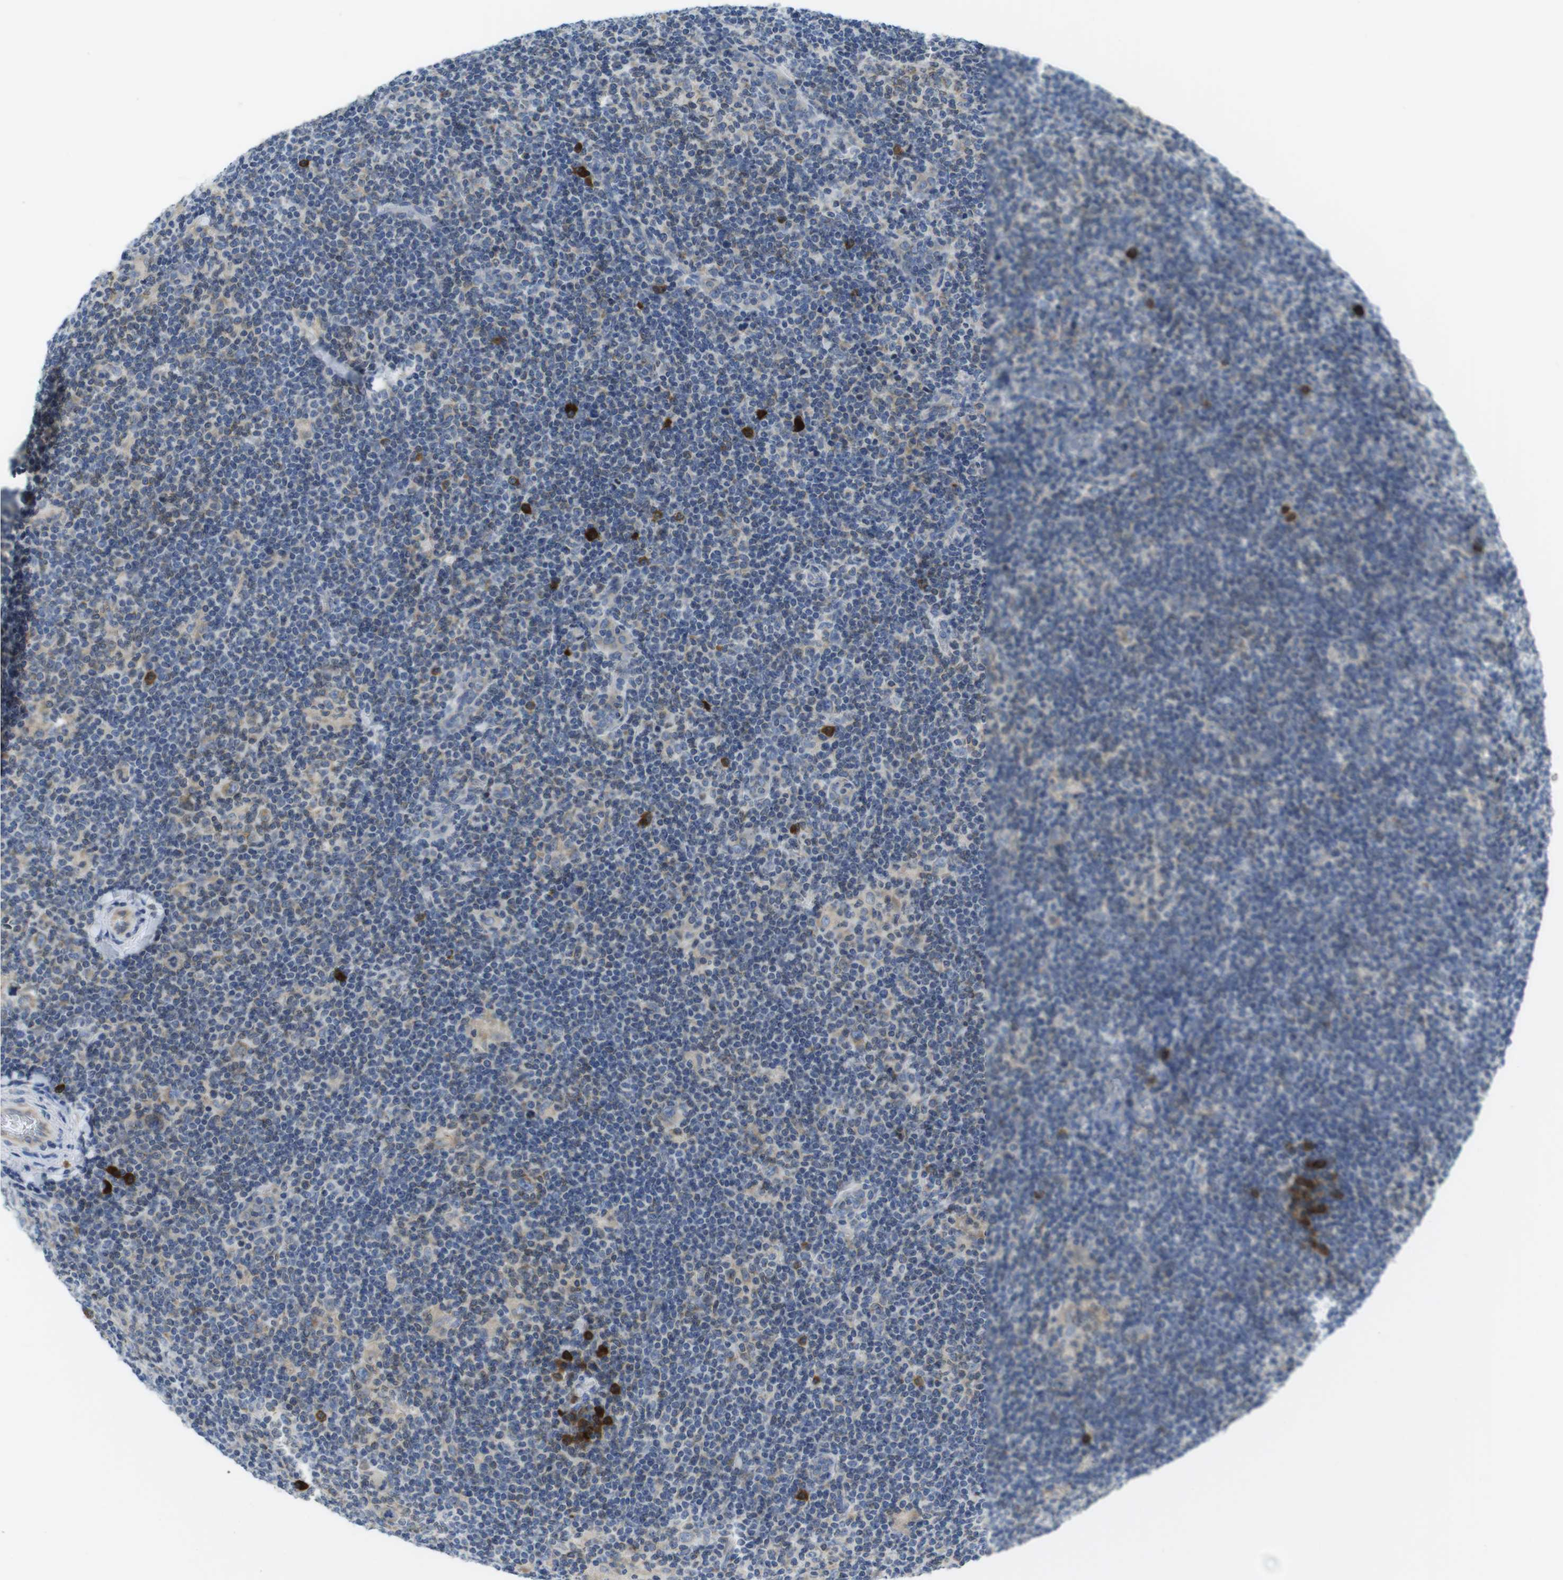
{"staining": {"intensity": "weak", "quantity": "25%-75%", "location": "cytoplasmic/membranous"}, "tissue": "lymphoma", "cell_type": "Tumor cells", "image_type": "cancer", "snomed": [{"axis": "morphology", "description": "Hodgkin's disease, NOS"}, {"axis": "topography", "description": "Lymph node"}], "caption": "Immunohistochemistry (IHC) (DAB (3,3'-diaminobenzidine)) staining of human Hodgkin's disease demonstrates weak cytoplasmic/membranous protein staining in approximately 25%-75% of tumor cells. (DAB = brown stain, brightfield microscopy at high magnification).", "gene": "CLPTM1L", "patient": {"sex": "female", "age": 57}}